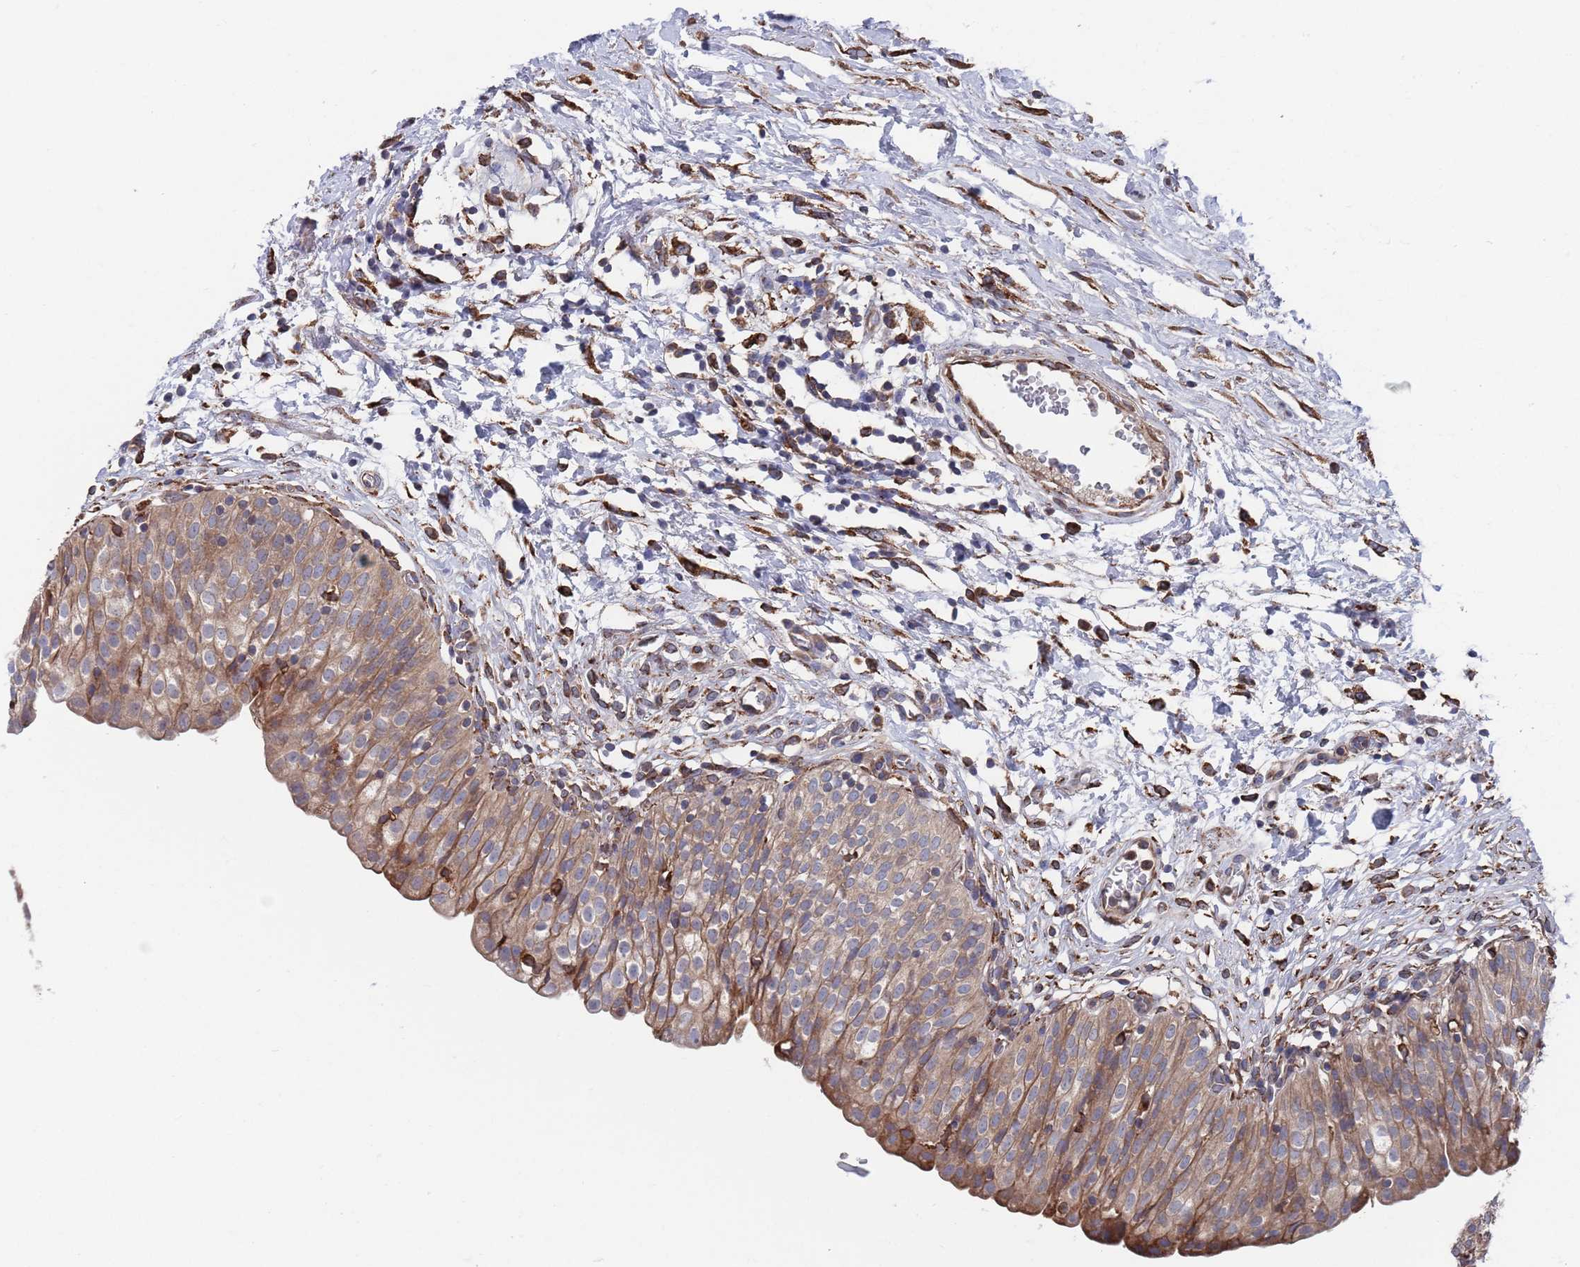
{"staining": {"intensity": "moderate", "quantity": ">75%", "location": "cytoplasmic/membranous"}, "tissue": "urinary bladder", "cell_type": "Urothelial cells", "image_type": "normal", "snomed": [{"axis": "morphology", "description": "Normal tissue, NOS"}, {"axis": "topography", "description": "Urinary bladder"}], "caption": "Immunohistochemistry (IHC) (DAB) staining of unremarkable urinary bladder reveals moderate cytoplasmic/membranous protein positivity in approximately >75% of urothelial cells. The staining was performed using DAB, with brown indicating positive protein expression. Nuclei are stained blue with hematoxylin.", "gene": "GID8", "patient": {"sex": "male", "age": 55}}